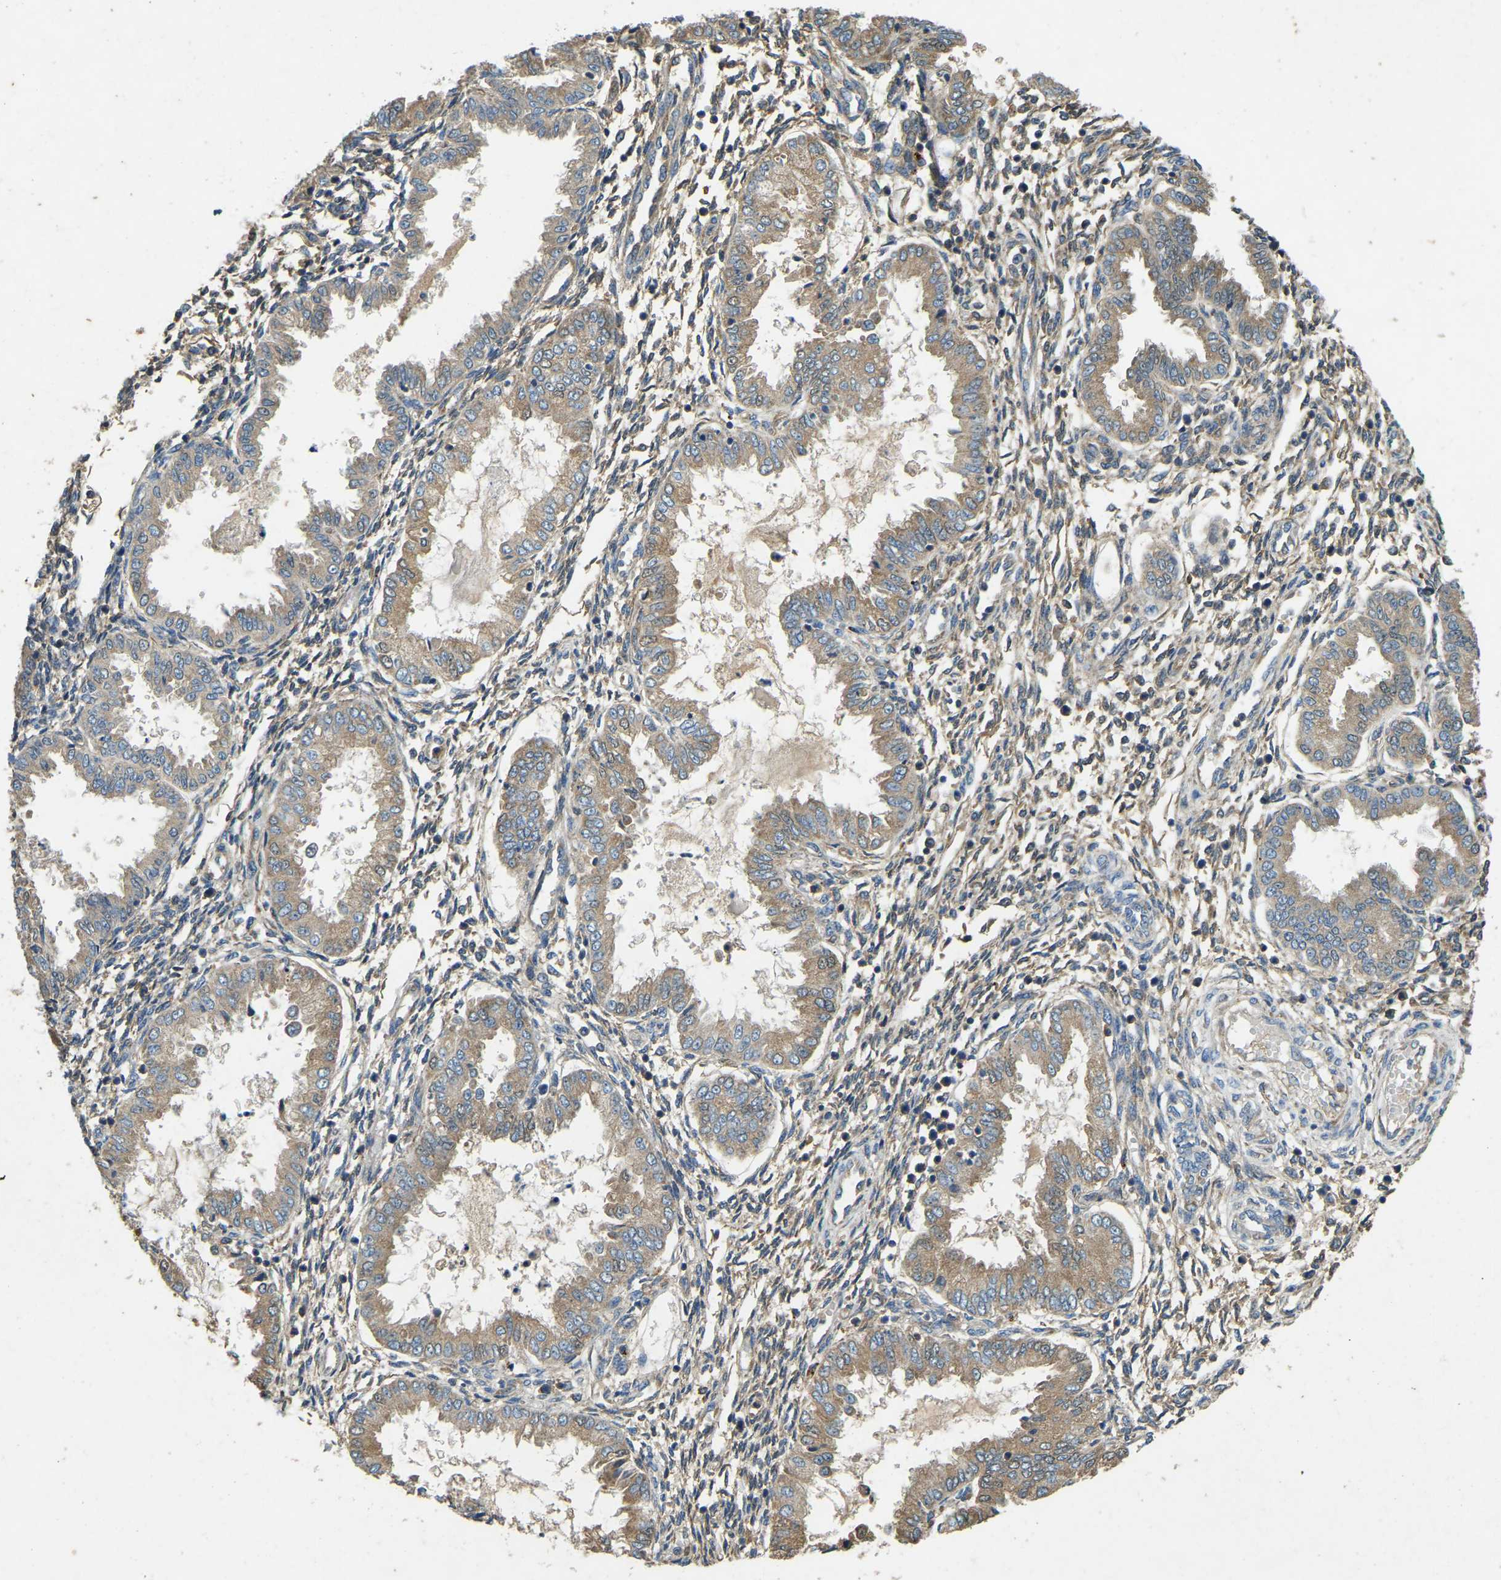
{"staining": {"intensity": "weak", "quantity": "25%-75%", "location": "cytoplasmic/membranous"}, "tissue": "endometrium", "cell_type": "Cells in endometrial stroma", "image_type": "normal", "snomed": [{"axis": "morphology", "description": "Normal tissue, NOS"}, {"axis": "topography", "description": "Endometrium"}], "caption": "The histopathology image reveals staining of benign endometrium, revealing weak cytoplasmic/membranous protein positivity (brown color) within cells in endometrial stroma. (Brightfield microscopy of DAB IHC at high magnification).", "gene": "ATP8B1", "patient": {"sex": "female", "age": 33}}